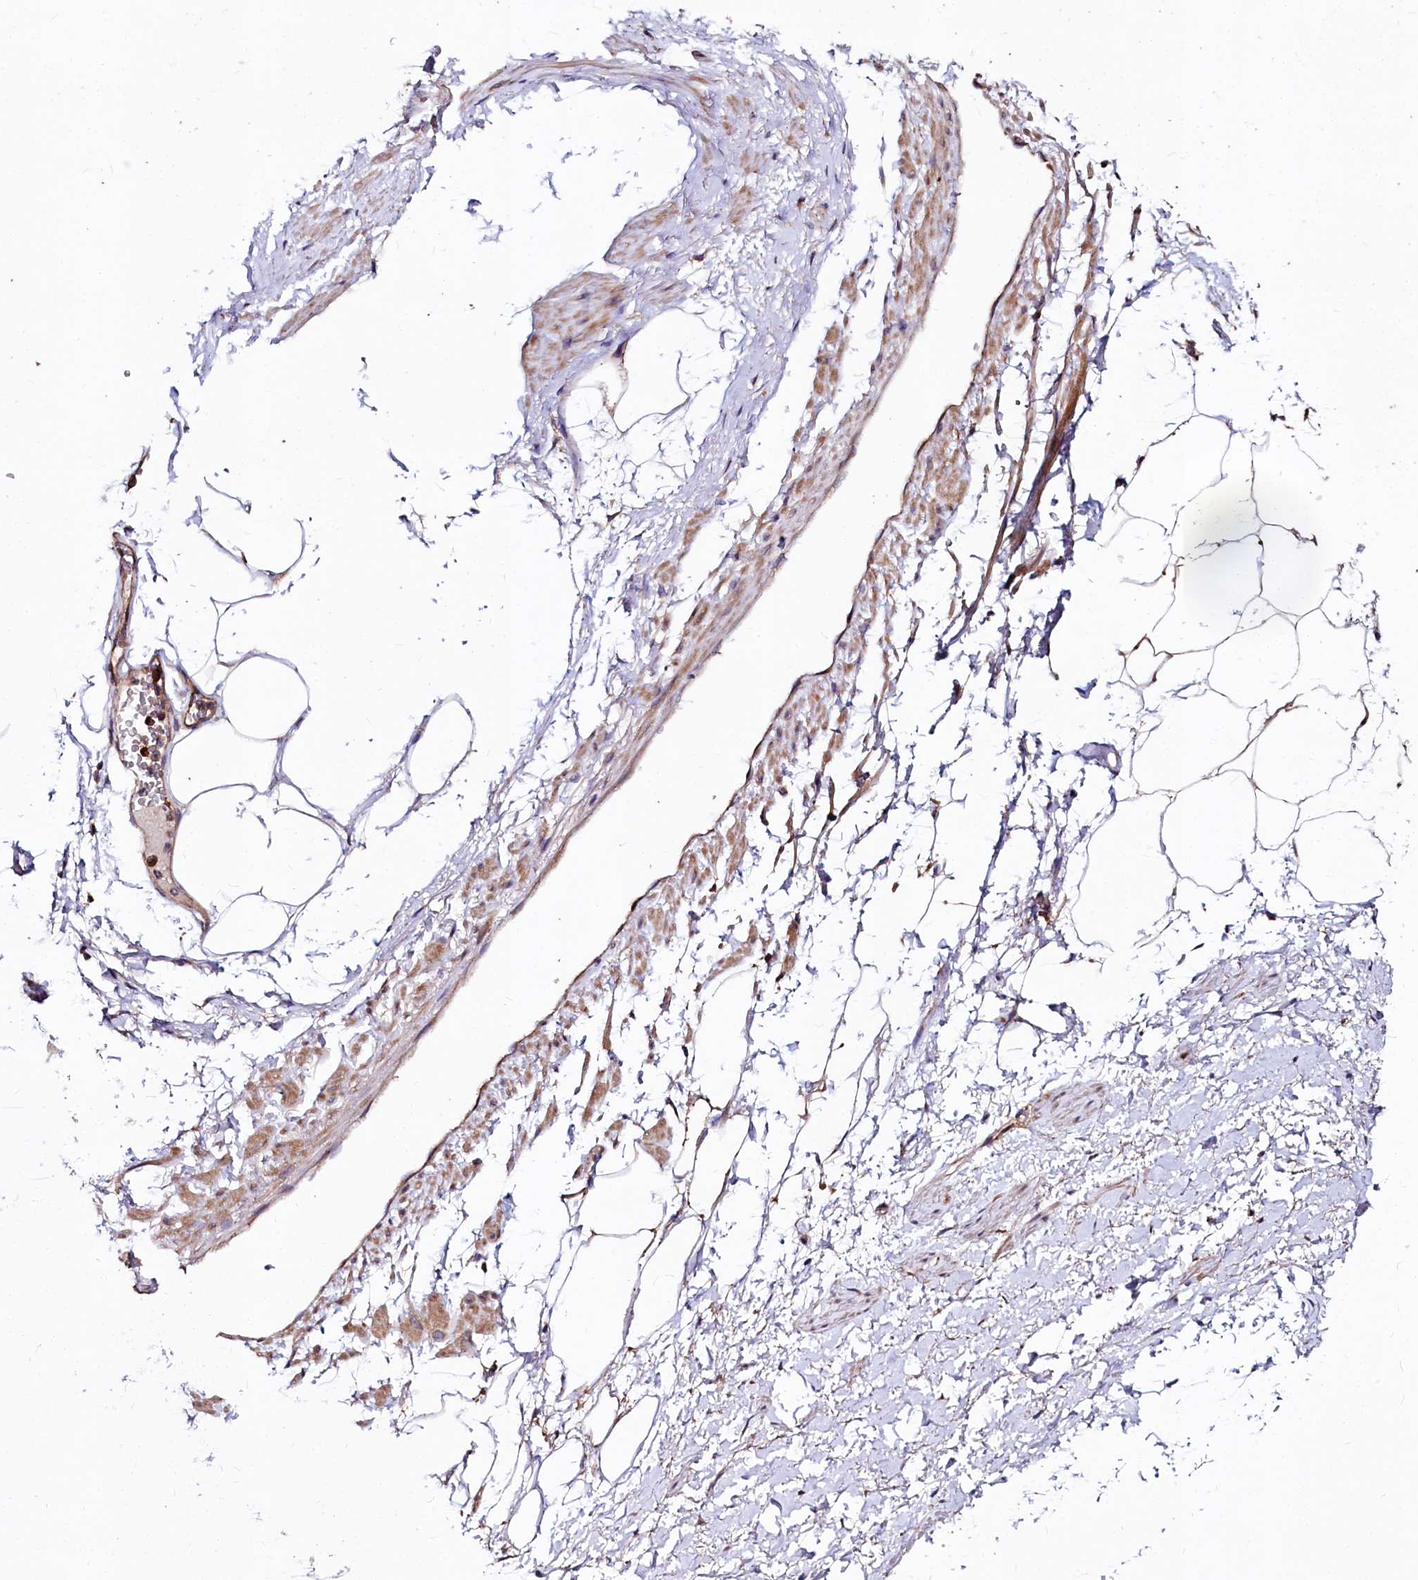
{"staining": {"intensity": "moderate", "quantity": ">75%", "location": "cytoplasmic/membranous"}, "tissue": "adipose tissue", "cell_type": "Adipocytes", "image_type": "normal", "snomed": [{"axis": "morphology", "description": "Normal tissue, NOS"}, {"axis": "morphology", "description": "Adenocarcinoma, Low grade"}, {"axis": "topography", "description": "Prostate"}, {"axis": "topography", "description": "Peripheral nerve tissue"}], "caption": "Moderate cytoplasmic/membranous expression for a protein is identified in about >75% of adipocytes of unremarkable adipose tissue using immunohistochemistry.", "gene": "SPRYD3", "patient": {"sex": "male", "age": 63}}